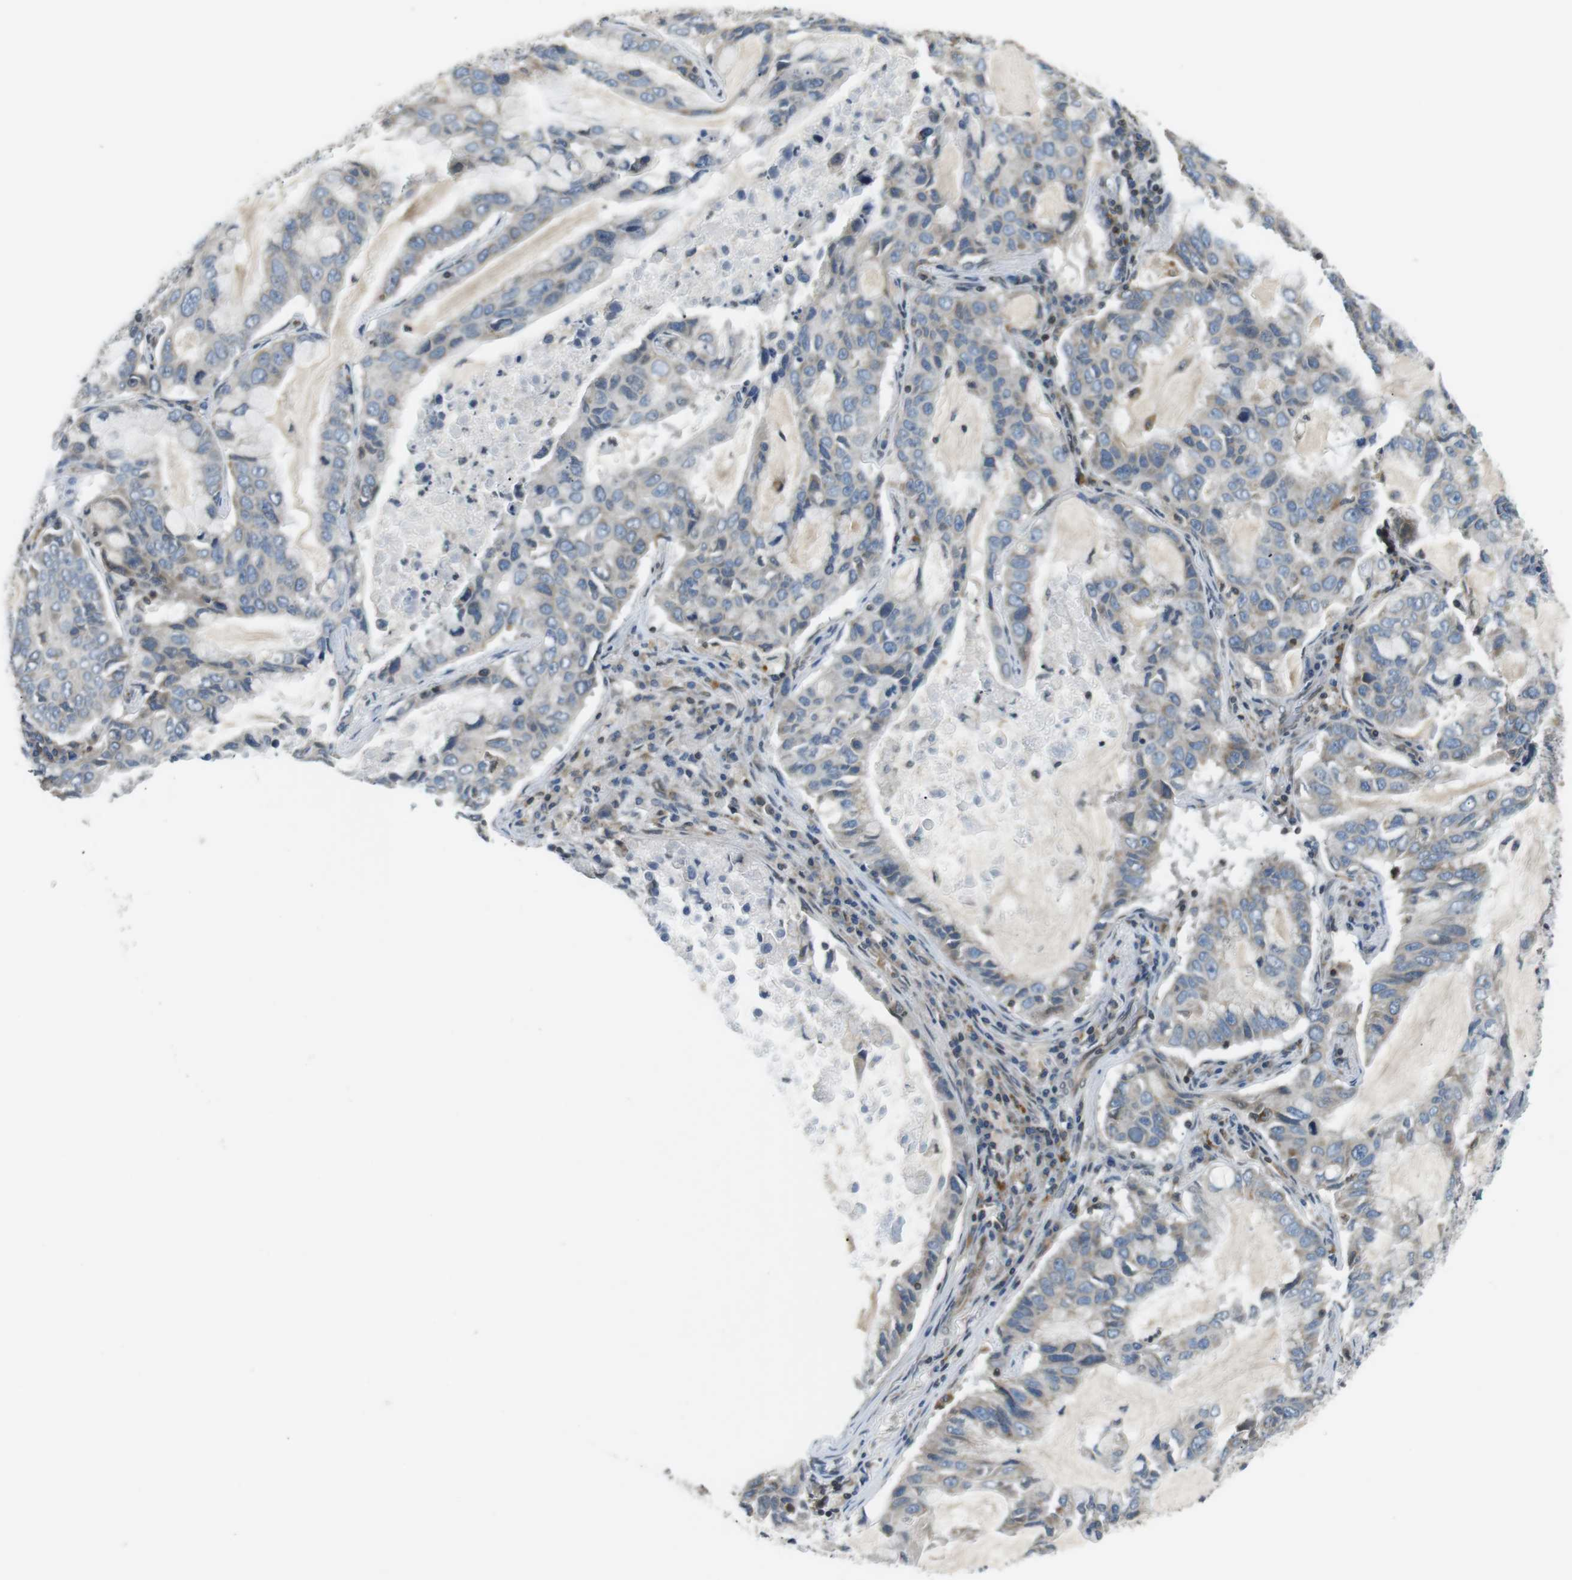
{"staining": {"intensity": "negative", "quantity": "none", "location": "none"}, "tissue": "lung cancer", "cell_type": "Tumor cells", "image_type": "cancer", "snomed": [{"axis": "morphology", "description": "Adenocarcinoma, NOS"}, {"axis": "topography", "description": "Lung"}], "caption": "Immunohistochemistry (IHC) of human lung cancer (adenocarcinoma) reveals no positivity in tumor cells.", "gene": "TMX4", "patient": {"sex": "male", "age": 64}}